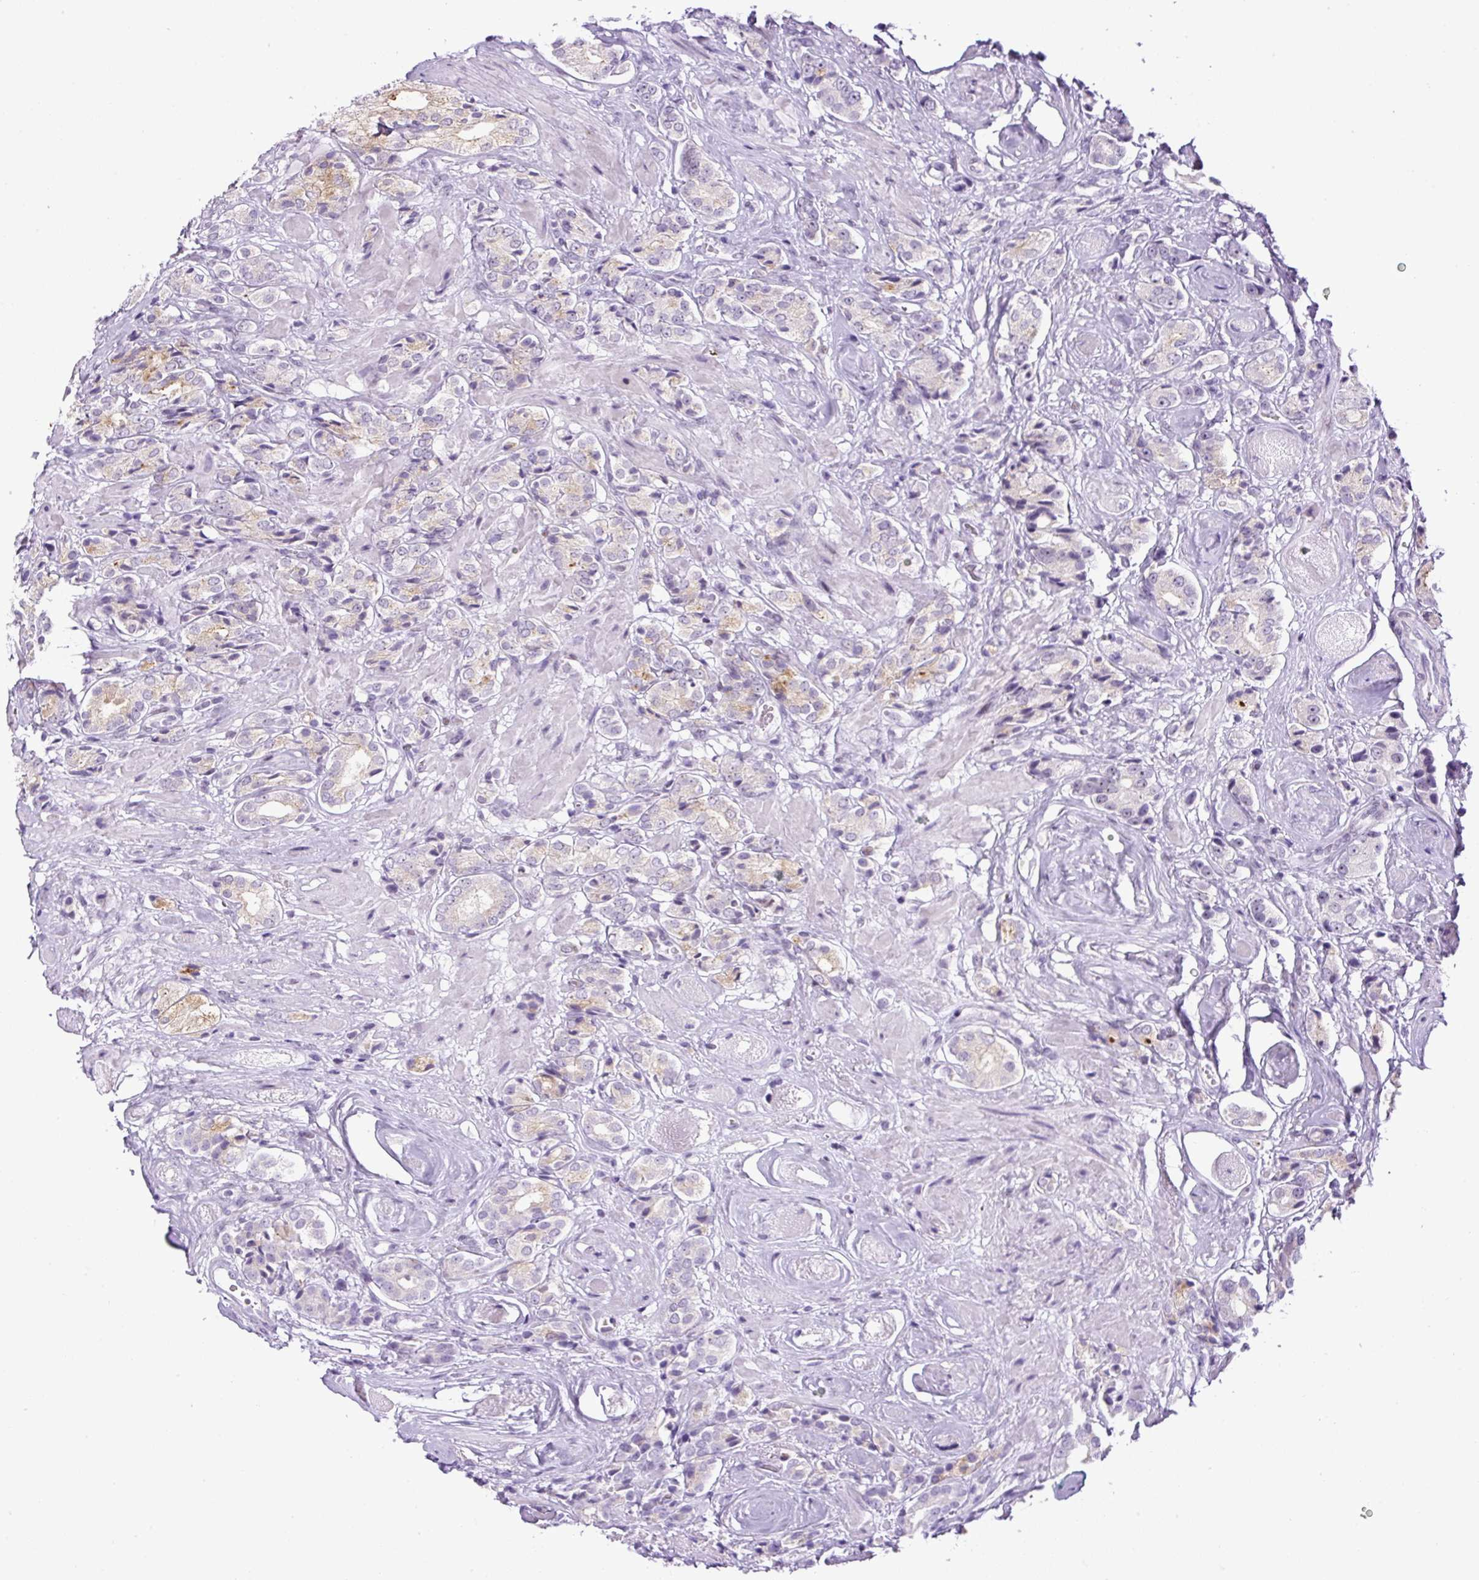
{"staining": {"intensity": "weak", "quantity": "<25%", "location": "cytoplasmic/membranous"}, "tissue": "prostate cancer", "cell_type": "Tumor cells", "image_type": "cancer", "snomed": [{"axis": "morphology", "description": "Adenocarcinoma, High grade"}, {"axis": "topography", "description": "Prostate and seminal vesicle, NOS"}], "caption": "Immunohistochemistry histopathology image of neoplastic tissue: prostate cancer (high-grade adenocarcinoma) stained with DAB (3,3'-diaminobenzidine) displays no significant protein expression in tumor cells.", "gene": "RHBDD2", "patient": {"sex": "male", "age": 64}}